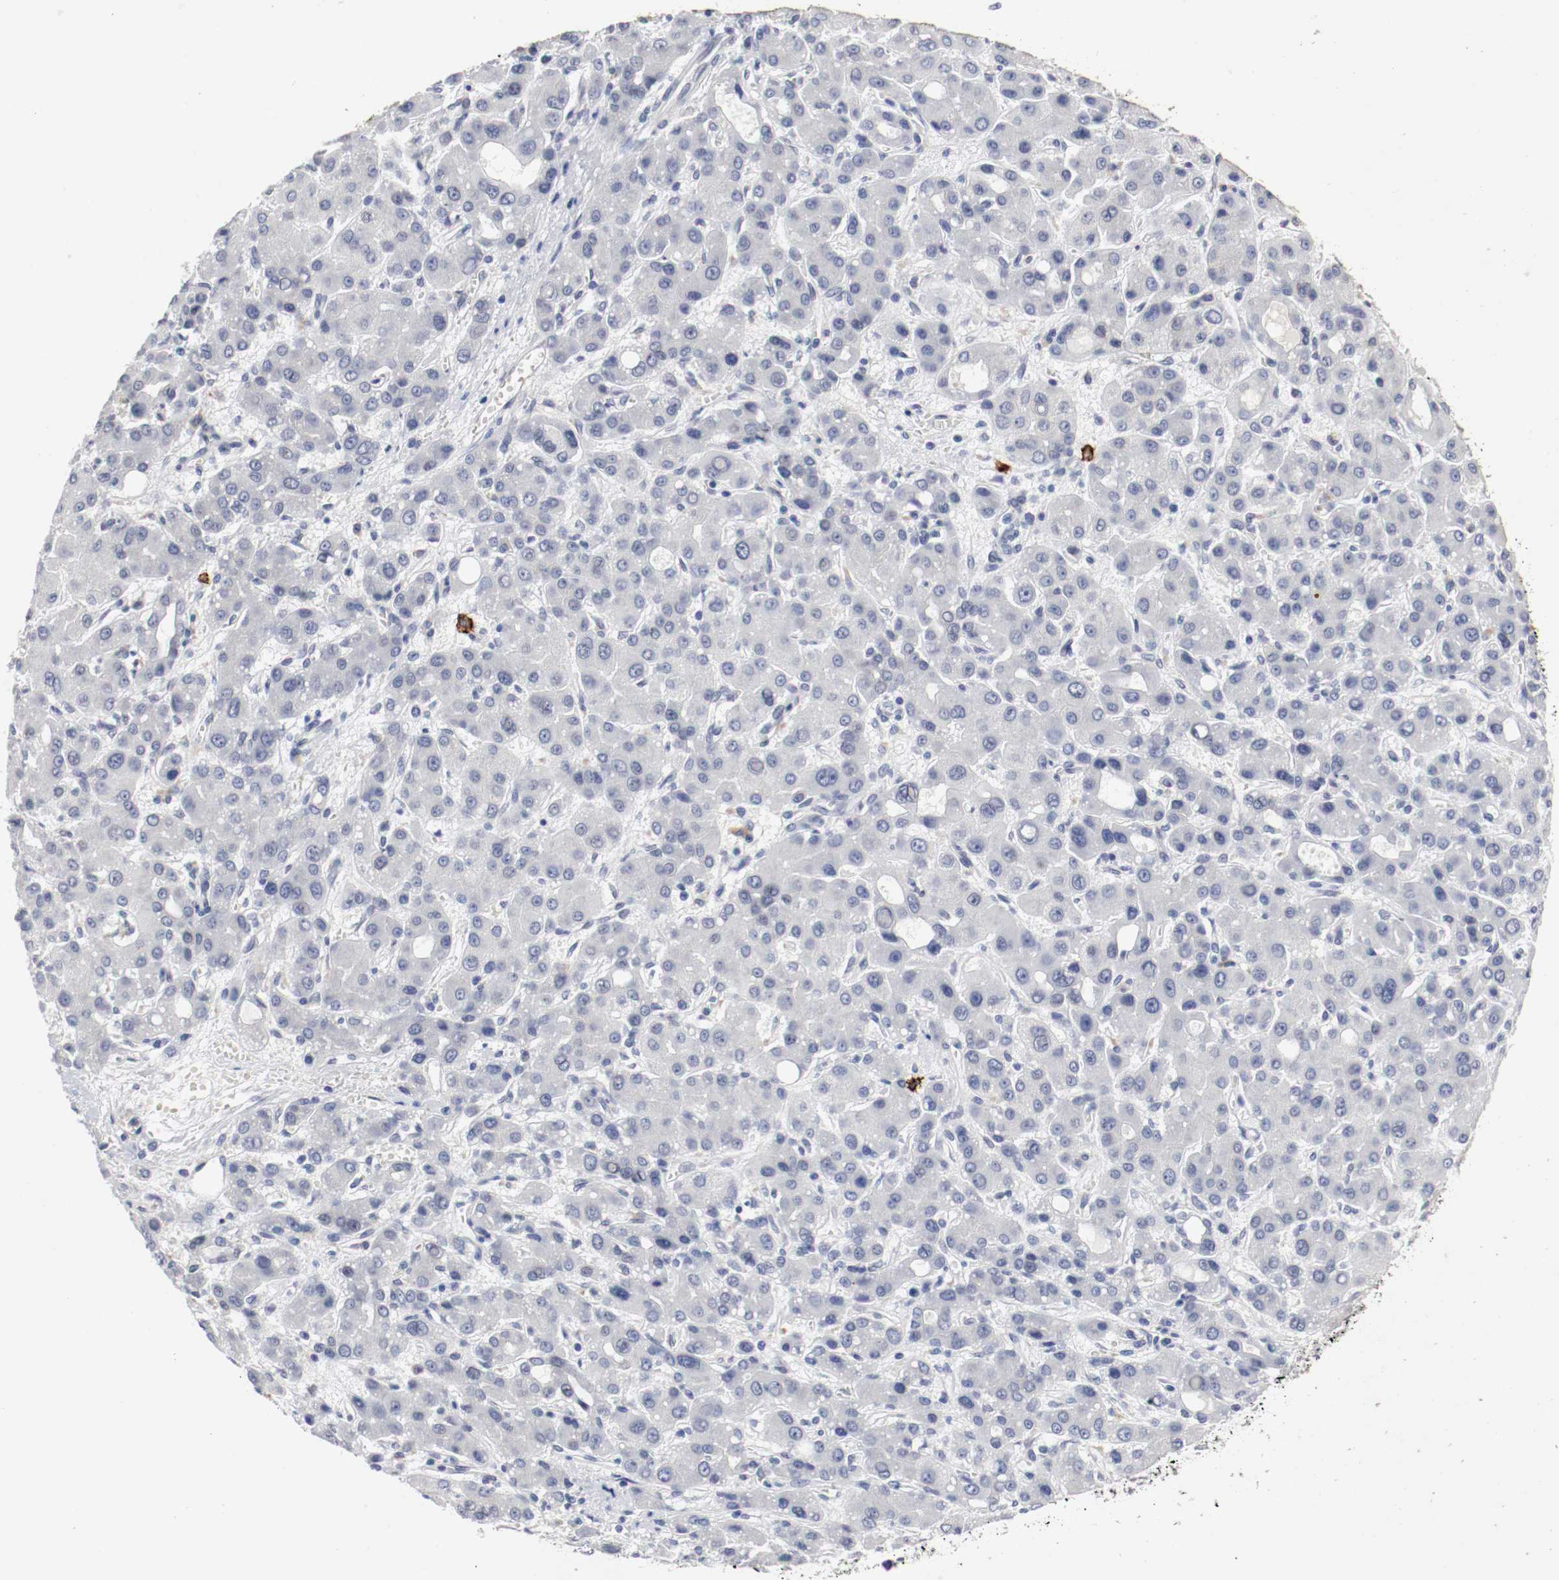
{"staining": {"intensity": "negative", "quantity": "none", "location": "none"}, "tissue": "liver cancer", "cell_type": "Tumor cells", "image_type": "cancer", "snomed": [{"axis": "morphology", "description": "Carcinoma, Hepatocellular, NOS"}, {"axis": "topography", "description": "Liver"}], "caption": "Liver cancer (hepatocellular carcinoma) was stained to show a protein in brown. There is no significant expression in tumor cells.", "gene": "KIT", "patient": {"sex": "male", "age": 55}}